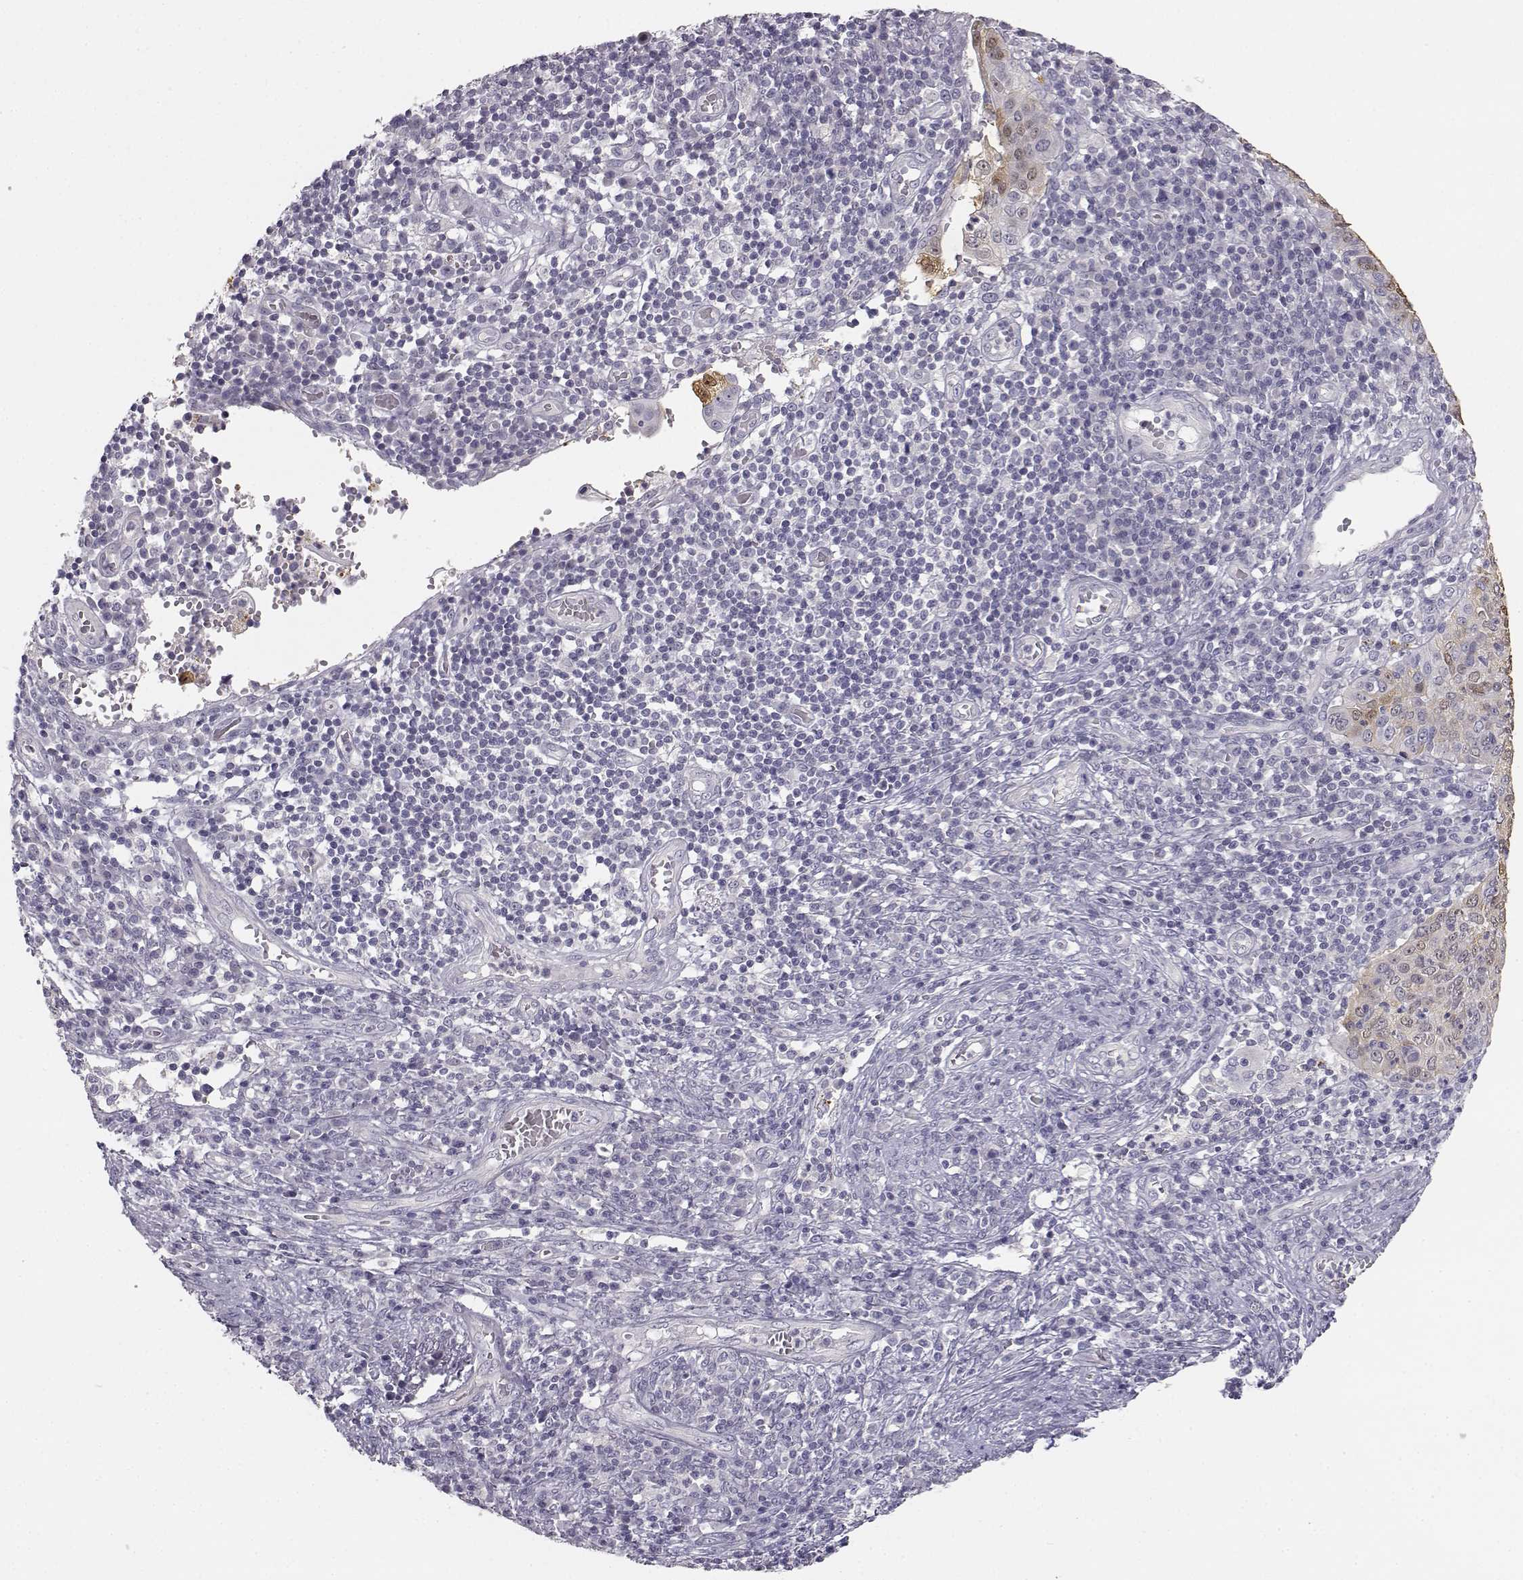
{"staining": {"intensity": "weak", "quantity": "25%-75%", "location": "cytoplasmic/membranous"}, "tissue": "cervical cancer", "cell_type": "Tumor cells", "image_type": "cancer", "snomed": [{"axis": "morphology", "description": "Squamous cell carcinoma, NOS"}, {"axis": "topography", "description": "Cervix"}], "caption": "Protein analysis of cervical squamous cell carcinoma tissue shows weak cytoplasmic/membranous staining in about 25%-75% of tumor cells. Using DAB (brown) and hematoxylin (blue) stains, captured at high magnification using brightfield microscopy.", "gene": "MYCBPAP", "patient": {"sex": "female", "age": 39}}